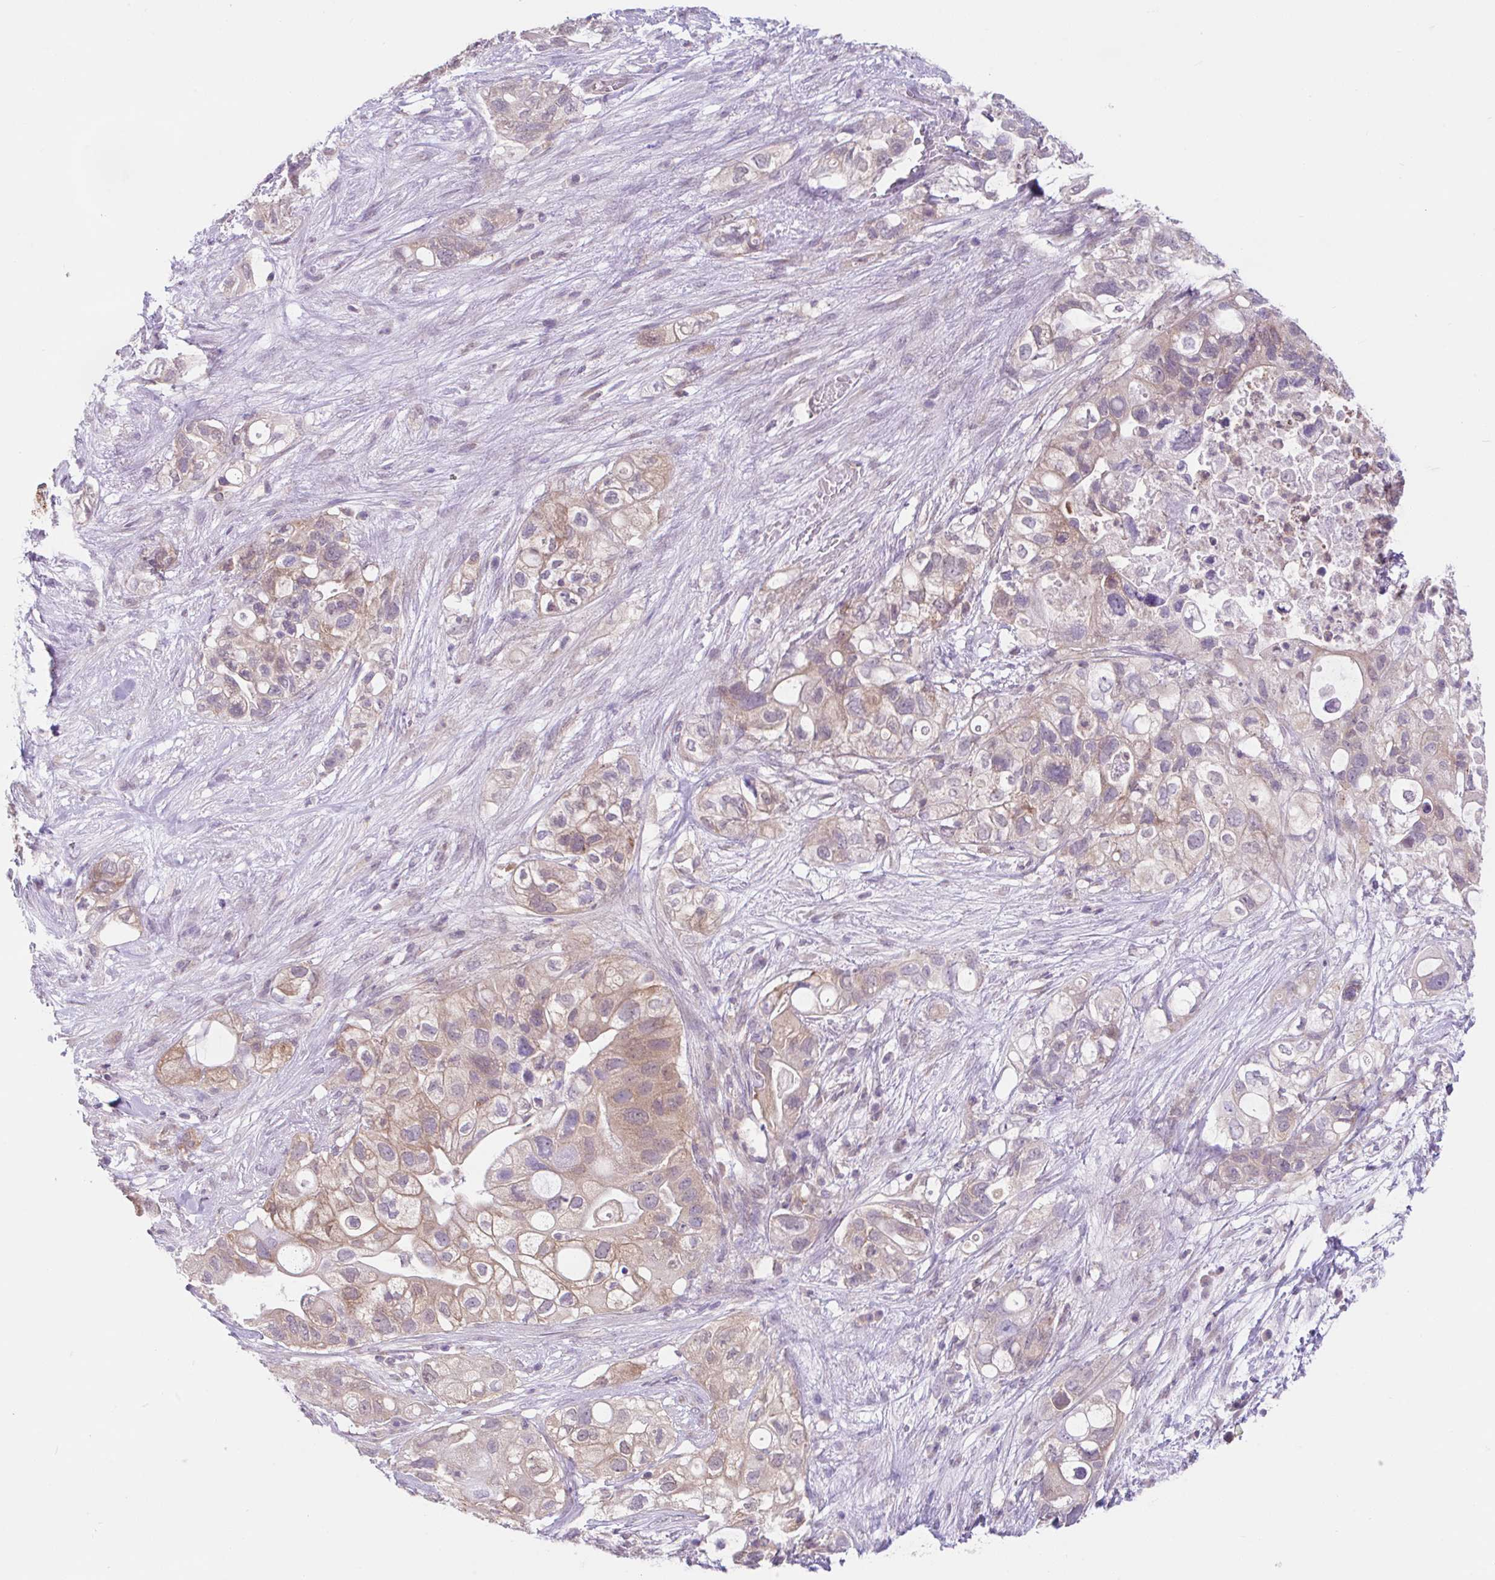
{"staining": {"intensity": "weak", "quantity": "25%-75%", "location": "cytoplasmic/membranous"}, "tissue": "pancreatic cancer", "cell_type": "Tumor cells", "image_type": "cancer", "snomed": [{"axis": "morphology", "description": "Adenocarcinoma, NOS"}, {"axis": "topography", "description": "Pancreas"}], "caption": "Adenocarcinoma (pancreatic) was stained to show a protein in brown. There is low levels of weak cytoplasmic/membranous expression in approximately 25%-75% of tumor cells.", "gene": "RALBP1", "patient": {"sex": "female", "age": 72}}